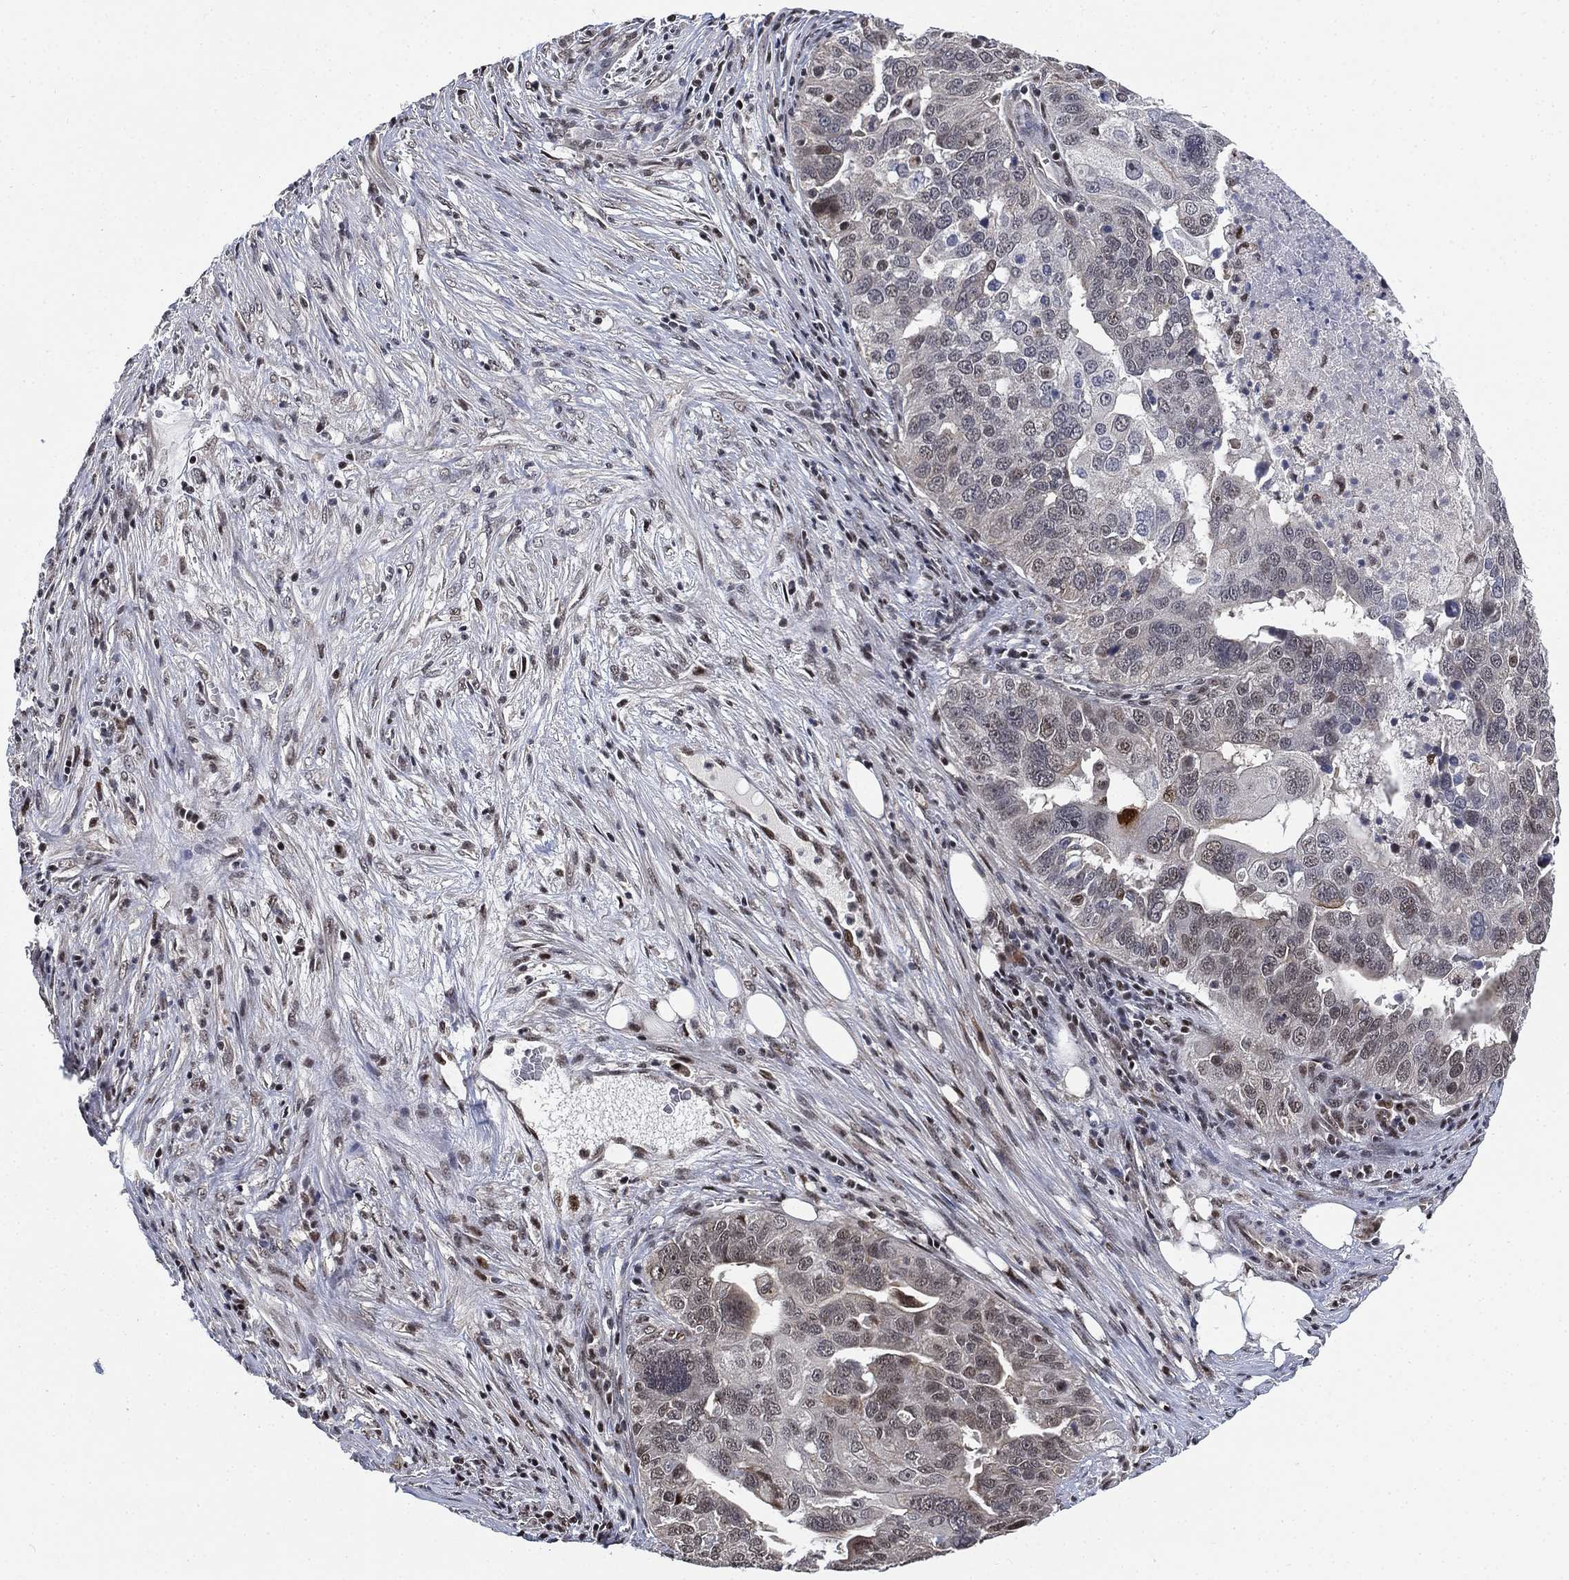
{"staining": {"intensity": "negative", "quantity": "none", "location": "none"}, "tissue": "ovarian cancer", "cell_type": "Tumor cells", "image_type": "cancer", "snomed": [{"axis": "morphology", "description": "Carcinoma, endometroid"}, {"axis": "topography", "description": "Soft tissue"}, {"axis": "topography", "description": "Ovary"}], "caption": "This is a image of immunohistochemistry (IHC) staining of endometroid carcinoma (ovarian), which shows no expression in tumor cells. (IHC, brightfield microscopy, high magnification).", "gene": "ZSCAN30", "patient": {"sex": "female", "age": 52}}